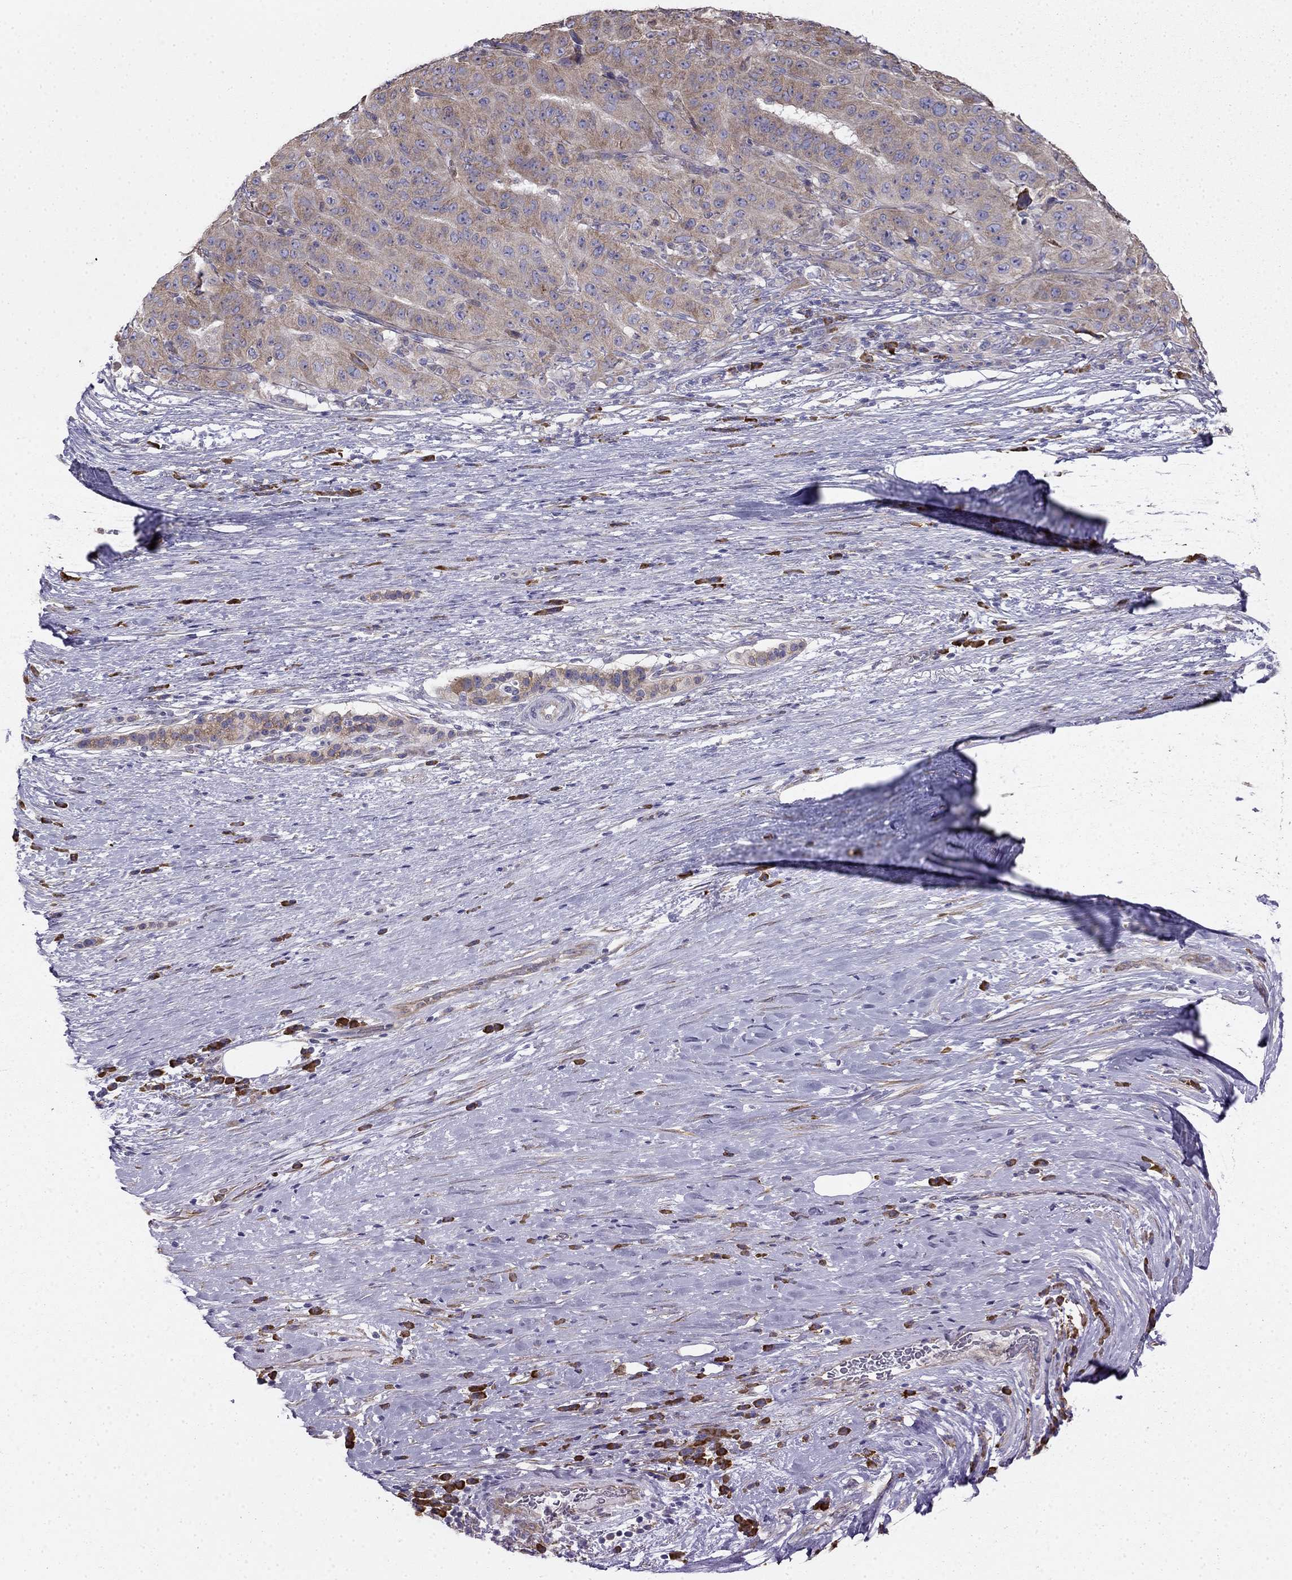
{"staining": {"intensity": "moderate", "quantity": ">75%", "location": "cytoplasmic/membranous"}, "tissue": "pancreatic cancer", "cell_type": "Tumor cells", "image_type": "cancer", "snomed": [{"axis": "morphology", "description": "Adenocarcinoma, NOS"}, {"axis": "topography", "description": "Pancreas"}], "caption": "This is an image of IHC staining of pancreatic cancer (adenocarcinoma), which shows moderate expression in the cytoplasmic/membranous of tumor cells.", "gene": "LONRF2", "patient": {"sex": "male", "age": 63}}